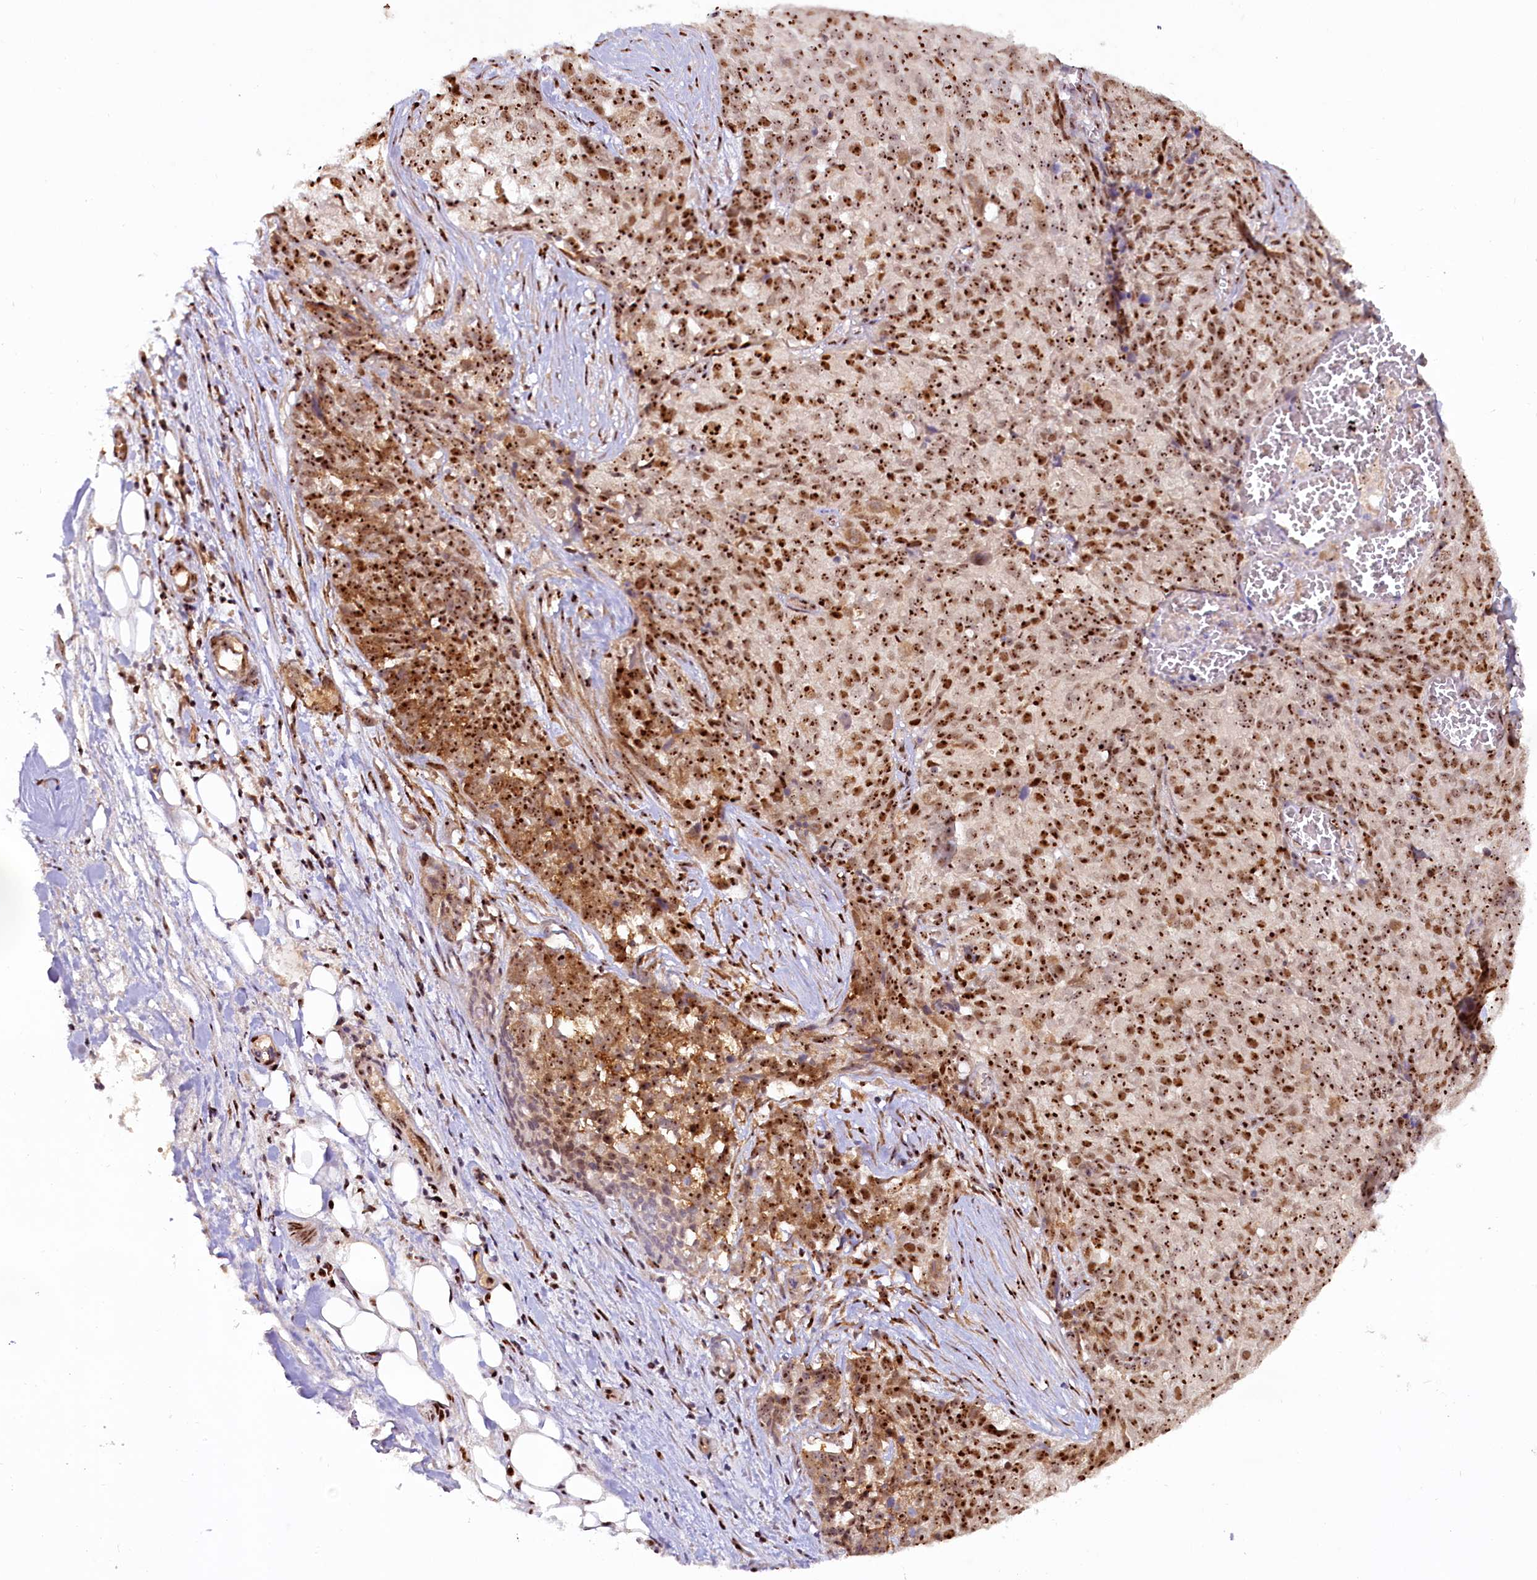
{"staining": {"intensity": "strong", "quantity": ">75%", "location": "nuclear"}, "tissue": "ovarian cancer", "cell_type": "Tumor cells", "image_type": "cancer", "snomed": [{"axis": "morphology", "description": "Cystadenocarcinoma, serous, NOS"}, {"axis": "topography", "description": "Soft tissue"}, {"axis": "topography", "description": "Ovary"}], "caption": "A micrograph showing strong nuclear staining in approximately >75% of tumor cells in ovarian serous cystadenocarcinoma, as visualized by brown immunohistochemical staining.", "gene": "TCOF1", "patient": {"sex": "female", "age": 57}}